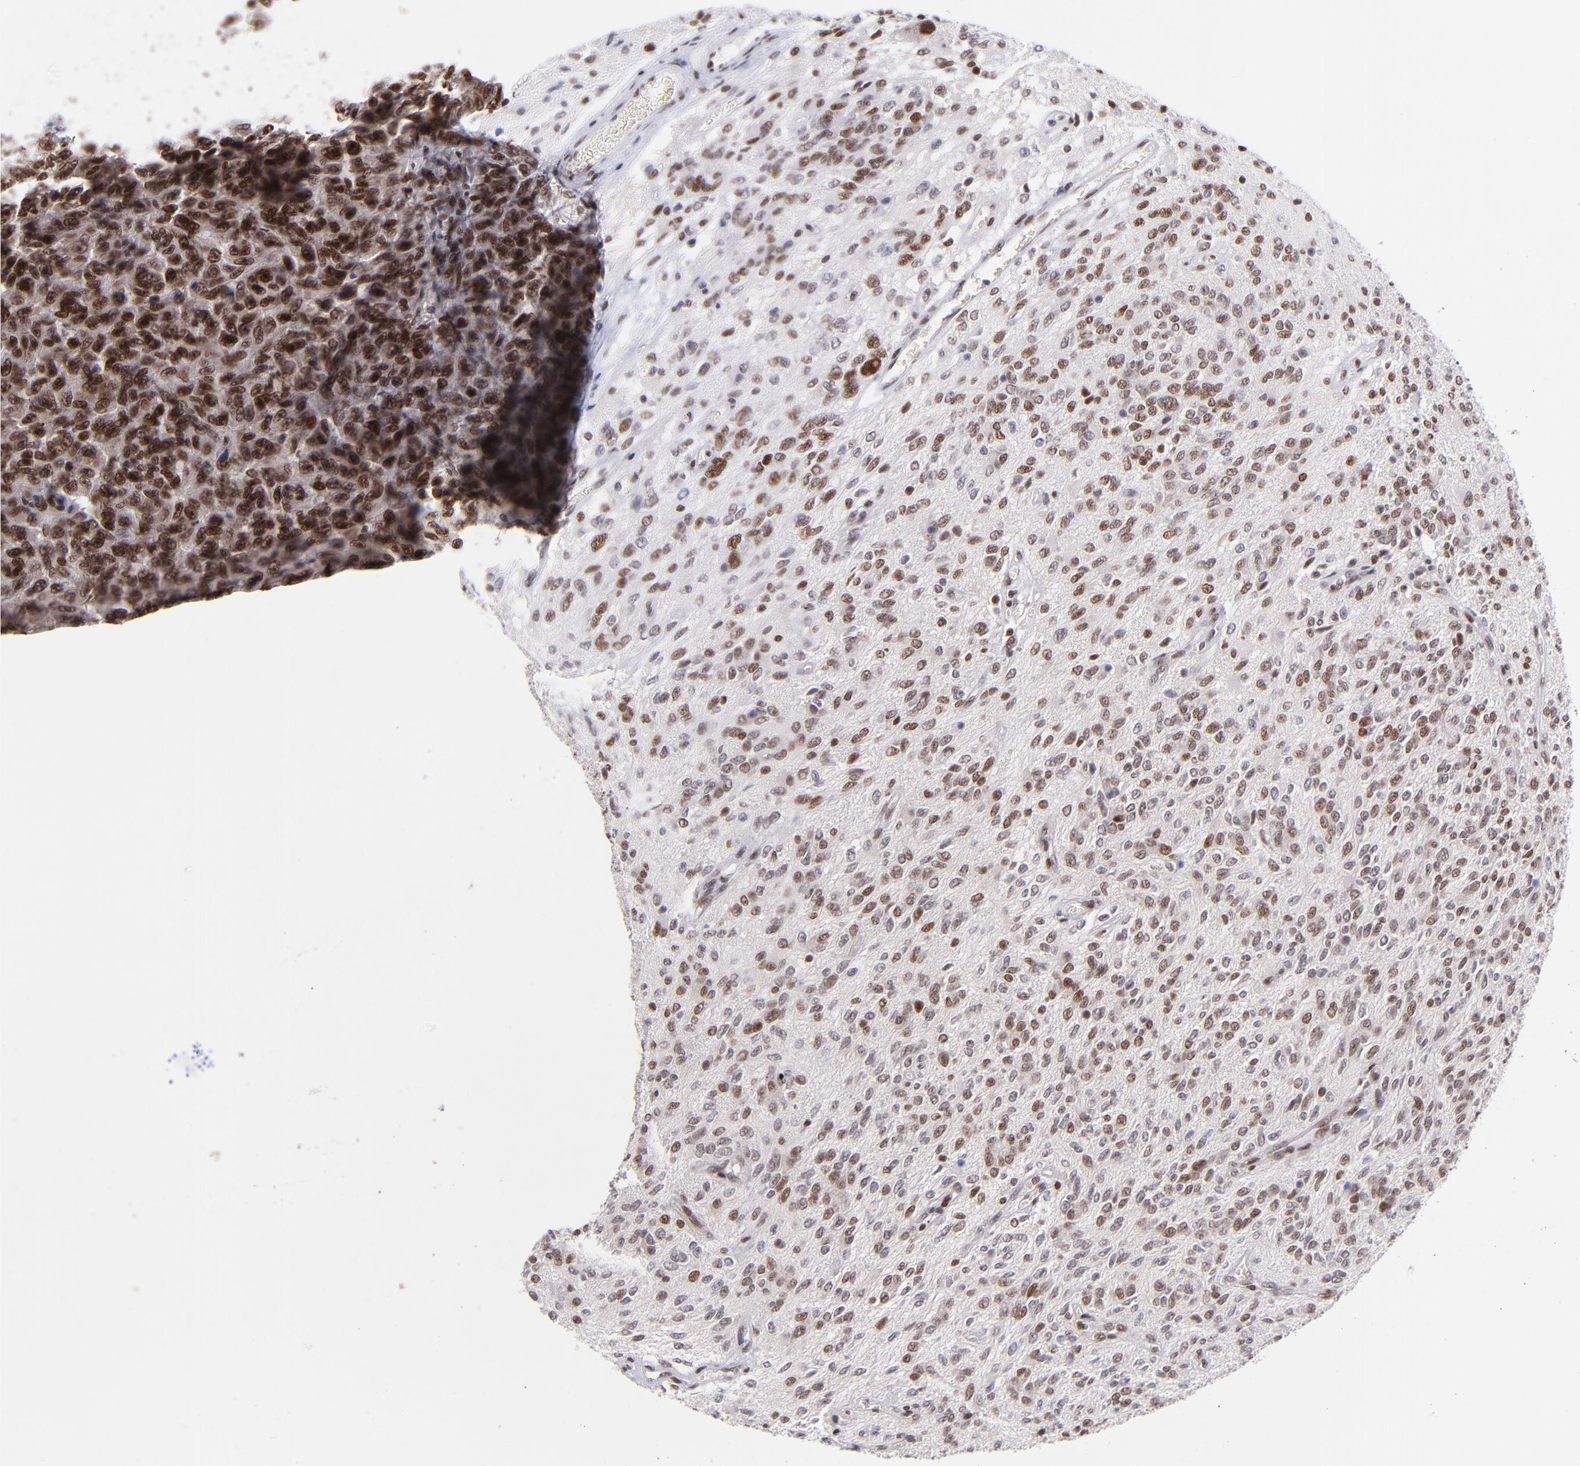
{"staining": {"intensity": "weak", "quantity": ">75%", "location": "nuclear"}, "tissue": "glioma", "cell_type": "Tumor cells", "image_type": "cancer", "snomed": [{"axis": "morphology", "description": "Glioma, malignant, Low grade"}, {"axis": "topography", "description": "Brain"}], "caption": "Tumor cells reveal low levels of weak nuclear positivity in about >75% of cells in human glioma.", "gene": "MIDEAS", "patient": {"sex": "female", "age": 15}}